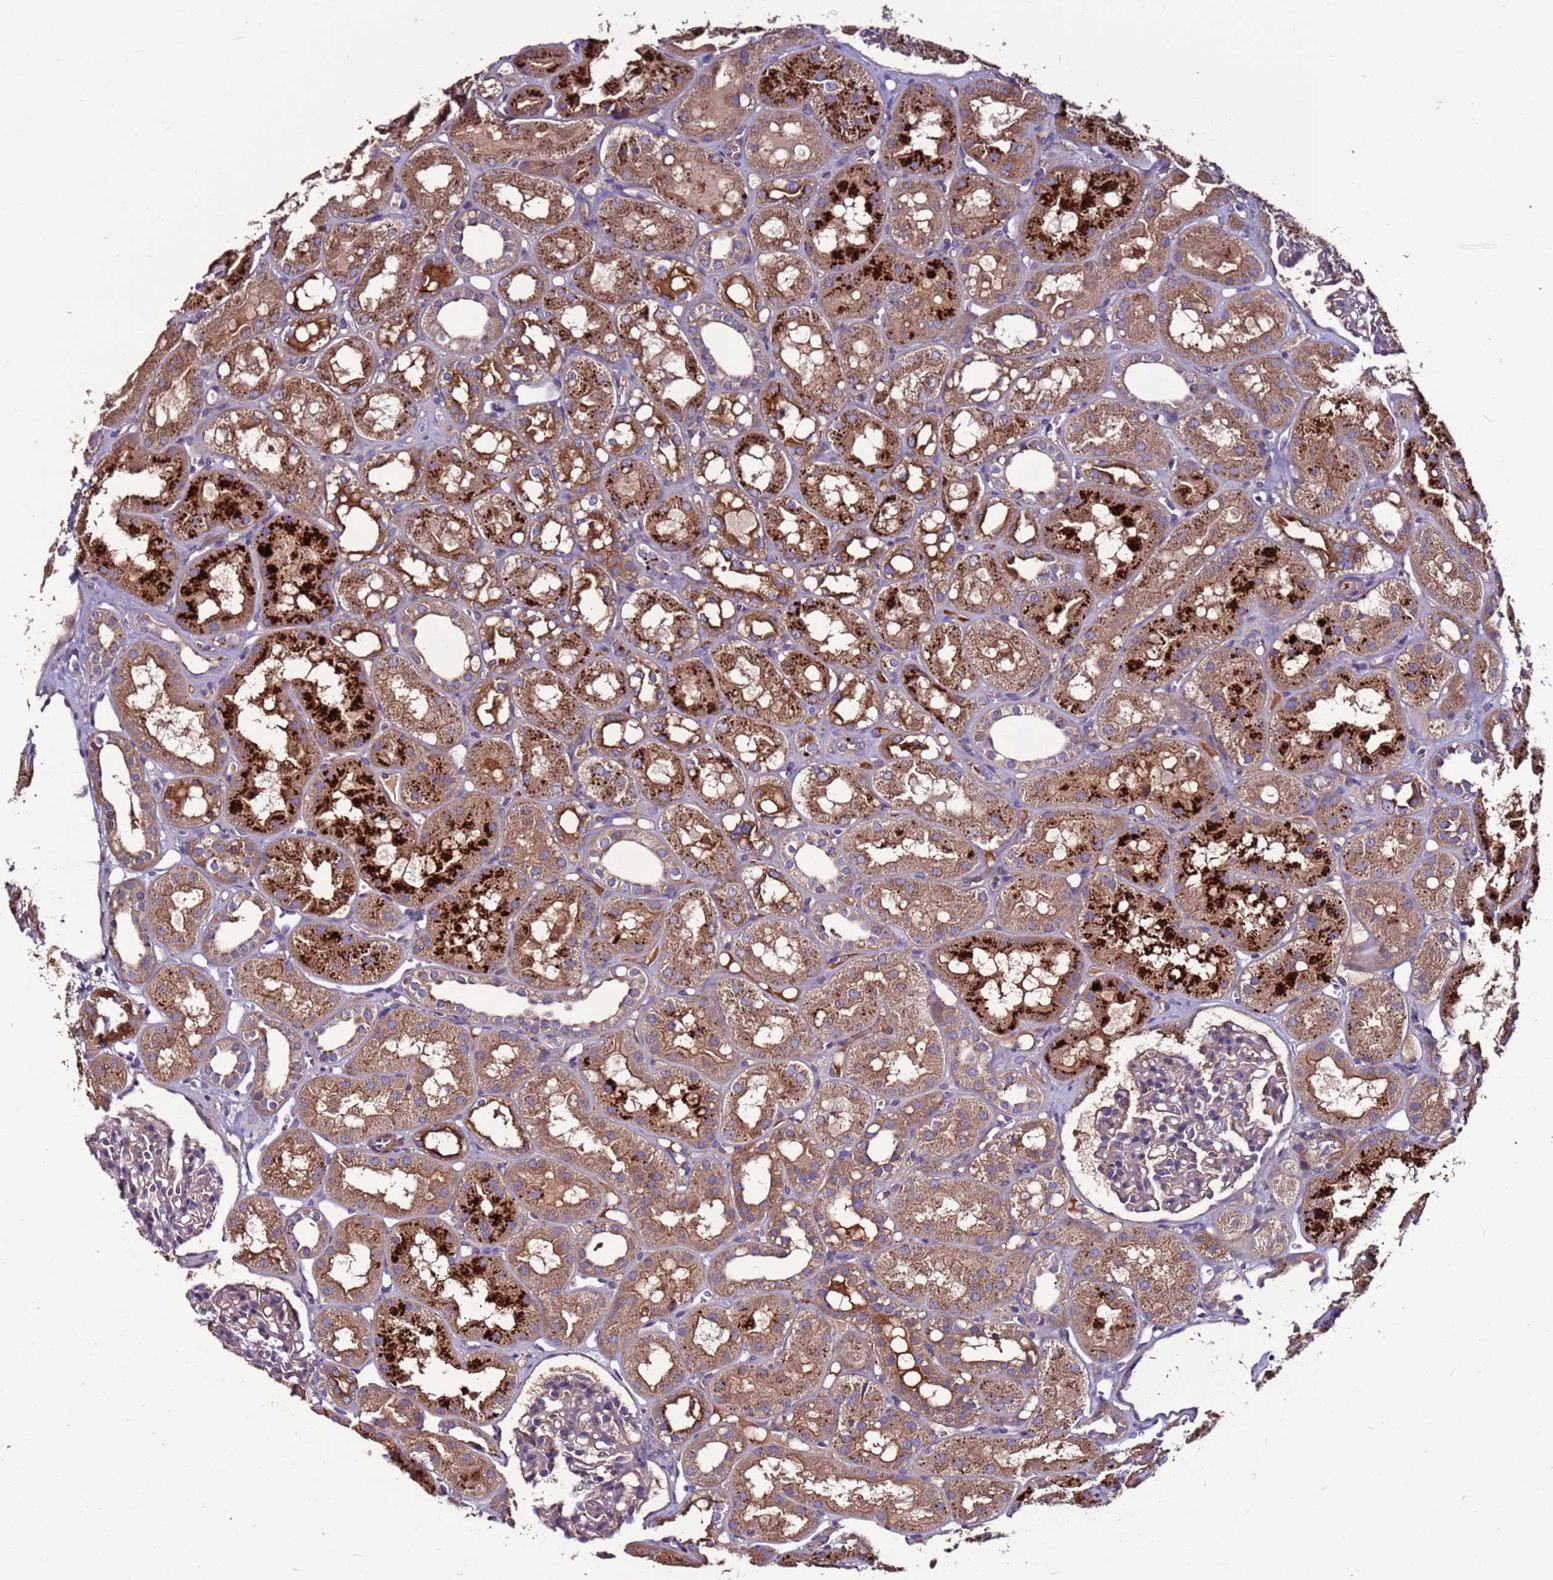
{"staining": {"intensity": "weak", "quantity": "<25%", "location": "cytoplasmic/membranous"}, "tissue": "kidney", "cell_type": "Cells in glomeruli", "image_type": "normal", "snomed": [{"axis": "morphology", "description": "Normal tissue, NOS"}, {"axis": "topography", "description": "Kidney"}], "caption": "Immunohistochemistry (IHC) of normal human kidney reveals no staining in cells in glomeruli.", "gene": "CEP55", "patient": {"sex": "male", "age": 16}}